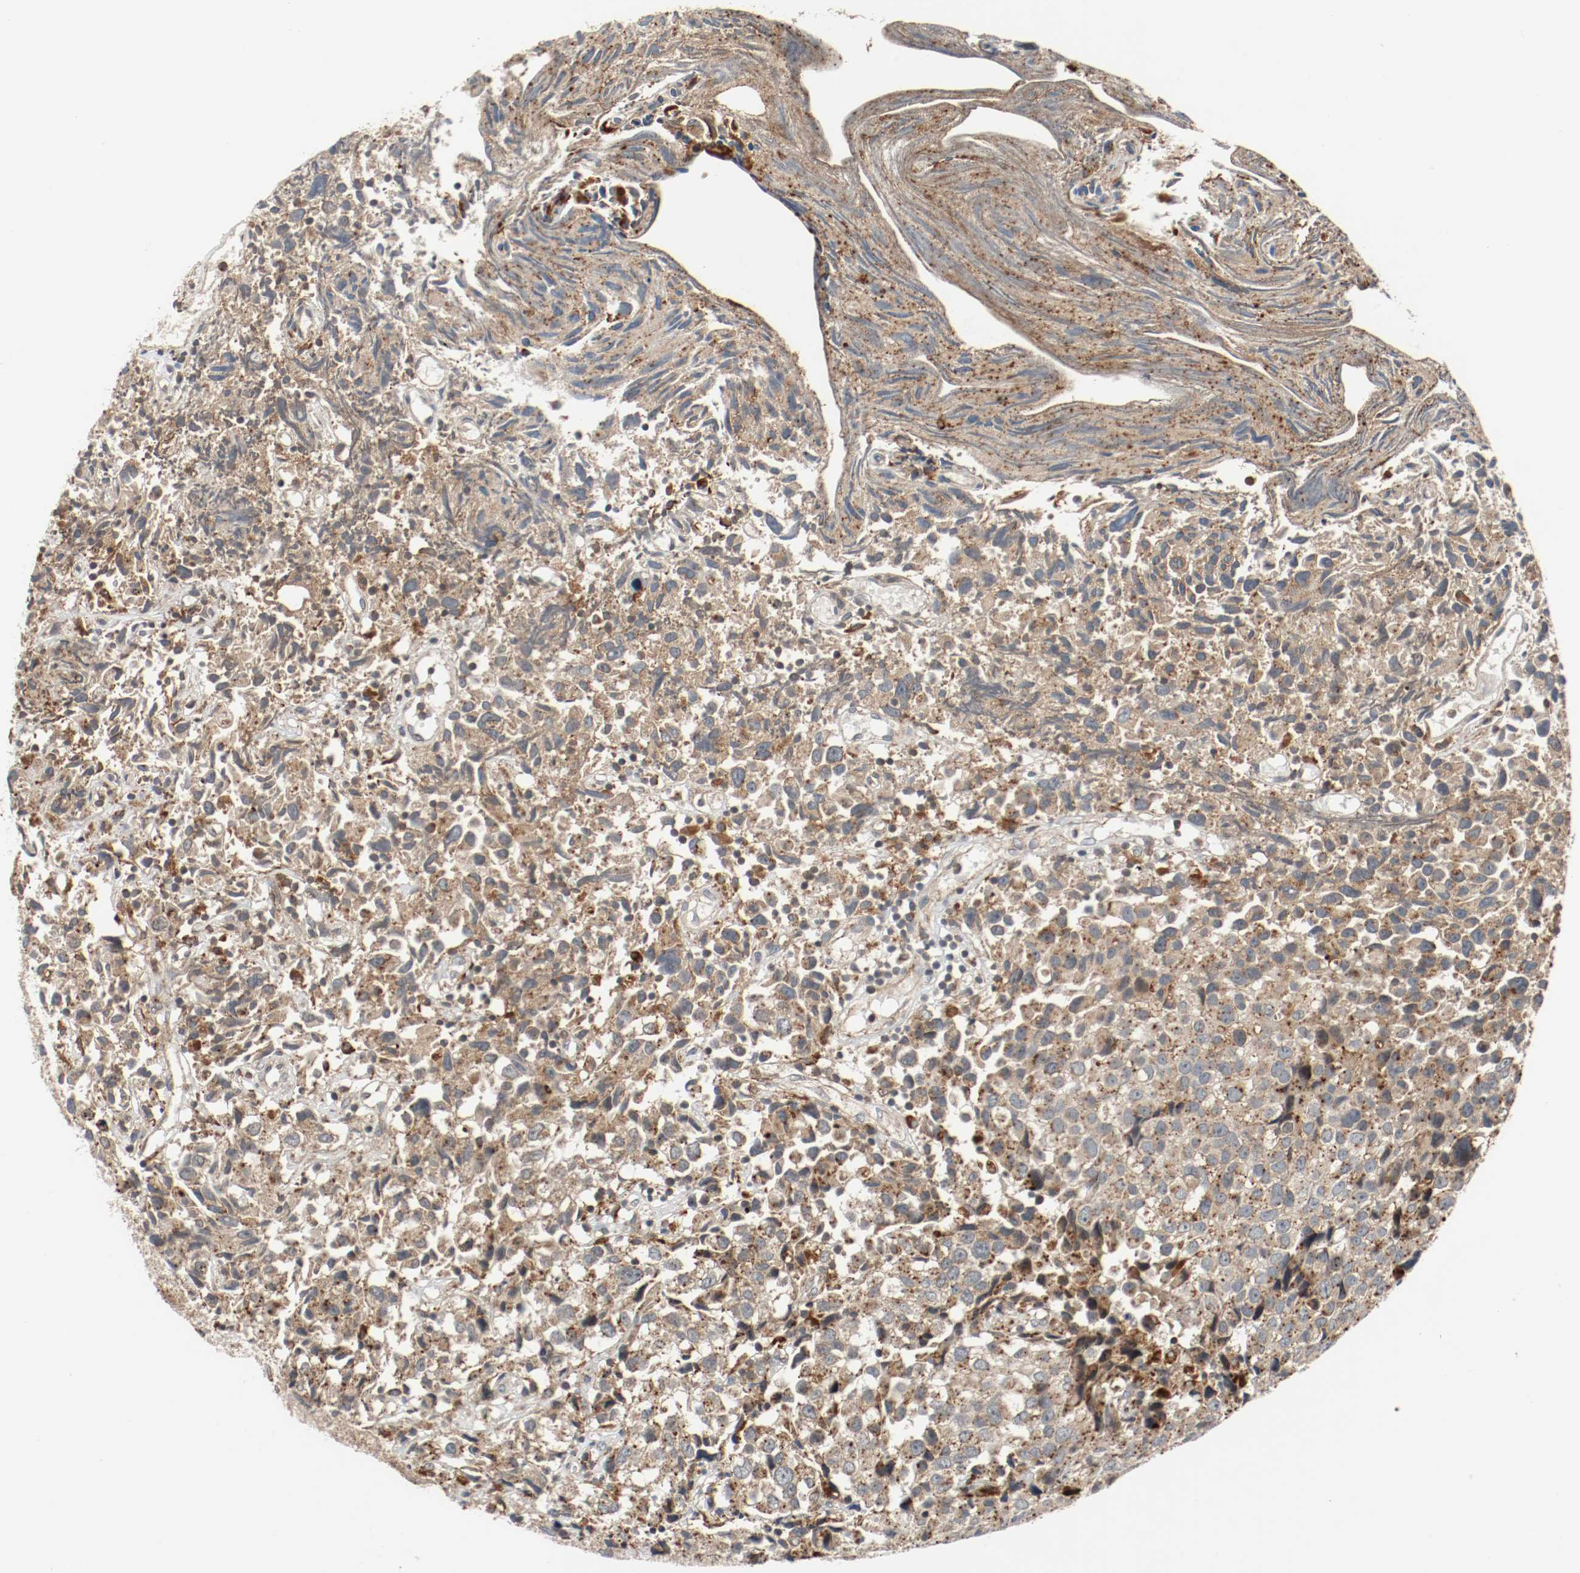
{"staining": {"intensity": "moderate", "quantity": ">75%", "location": "cytoplasmic/membranous"}, "tissue": "urothelial cancer", "cell_type": "Tumor cells", "image_type": "cancer", "snomed": [{"axis": "morphology", "description": "Urothelial carcinoma, High grade"}, {"axis": "topography", "description": "Urinary bladder"}], "caption": "Moderate cytoplasmic/membranous protein staining is present in approximately >75% of tumor cells in urothelial cancer.", "gene": "LAMP2", "patient": {"sex": "female", "age": 75}}